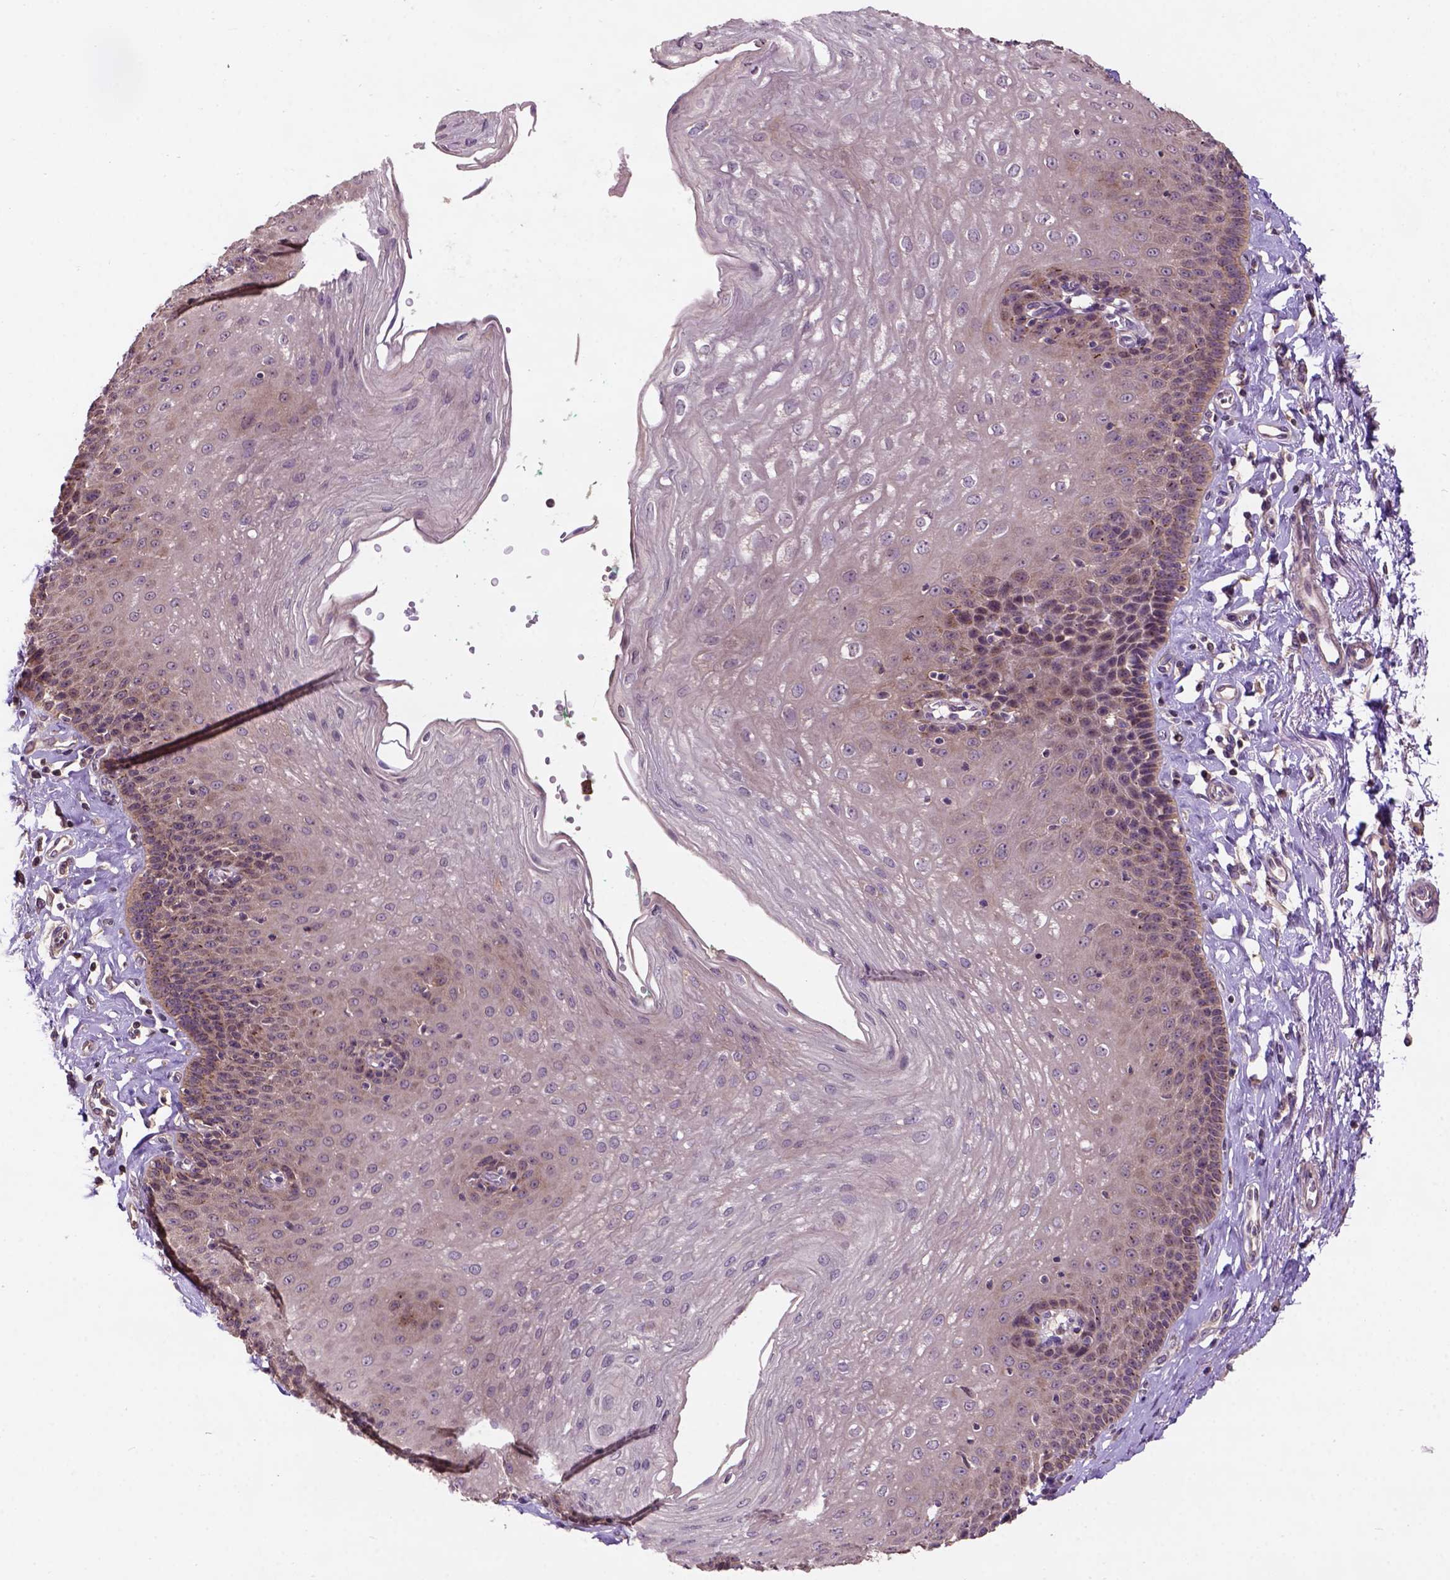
{"staining": {"intensity": "weak", "quantity": "<25%", "location": "cytoplasmic/membranous"}, "tissue": "esophagus", "cell_type": "Squamous epithelial cells", "image_type": "normal", "snomed": [{"axis": "morphology", "description": "Normal tissue, NOS"}, {"axis": "topography", "description": "Esophagus"}], "caption": "This is a image of immunohistochemistry staining of normal esophagus, which shows no positivity in squamous epithelial cells. The staining was performed using DAB to visualize the protein expression in brown, while the nuclei were stained in blue with hematoxylin (Magnification: 20x).", "gene": "KBTBD8", "patient": {"sex": "female", "age": 81}}